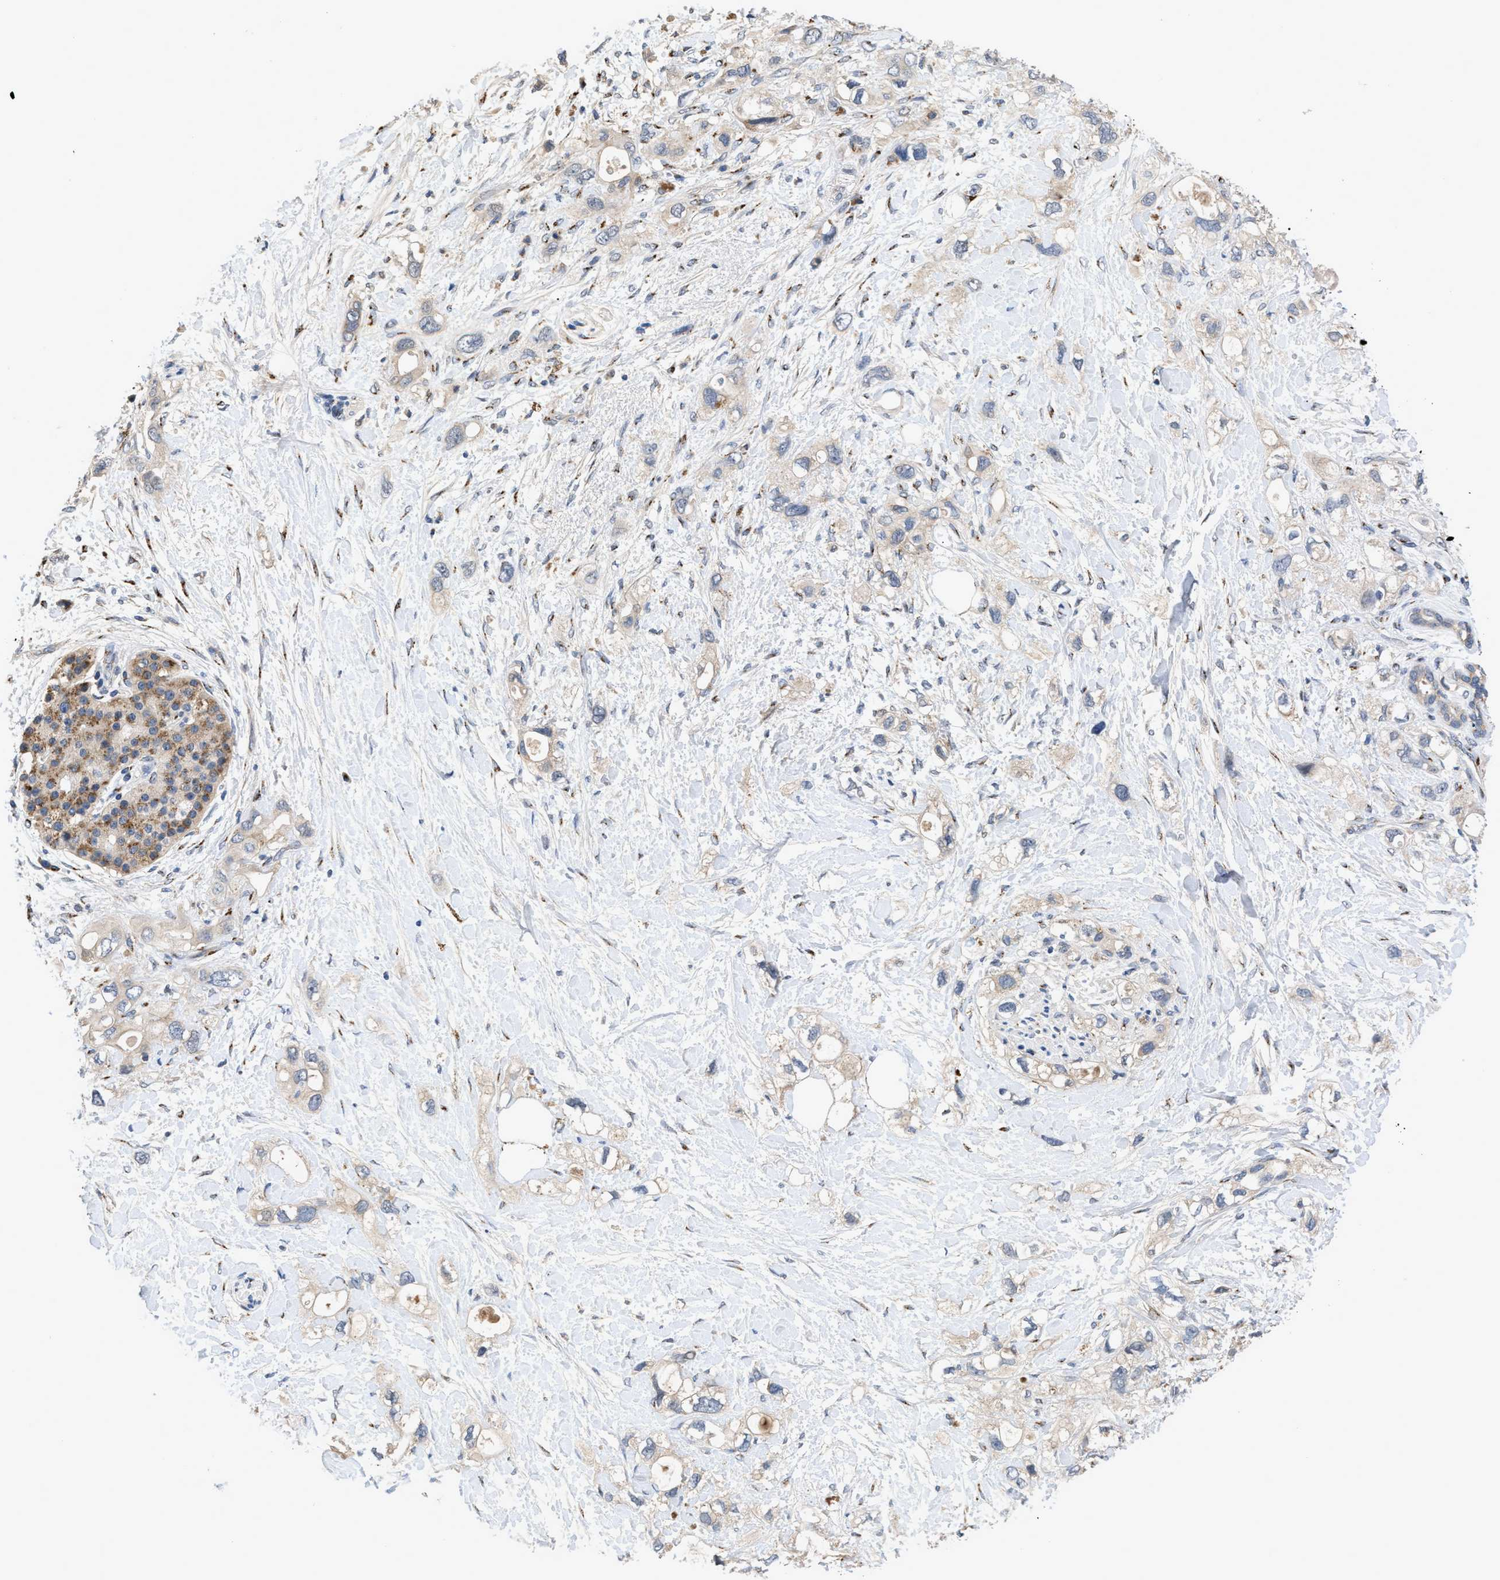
{"staining": {"intensity": "negative", "quantity": "none", "location": "none"}, "tissue": "pancreatic cancer", "cell_type": "Tumor cells", "image_type": "cancer", "snomed": [{"axis": "morphology", "description": "Adenocarcinoma, NOS"}, {"axis": "topography", "description": "Pancreas"}], "caption": "A photomicrograph of pancreatic cancer stained for a protein demonstrates no brown staining in tumor cells.", "gene": "SIK2", "patient": {"sex": "female", "age": 56}}